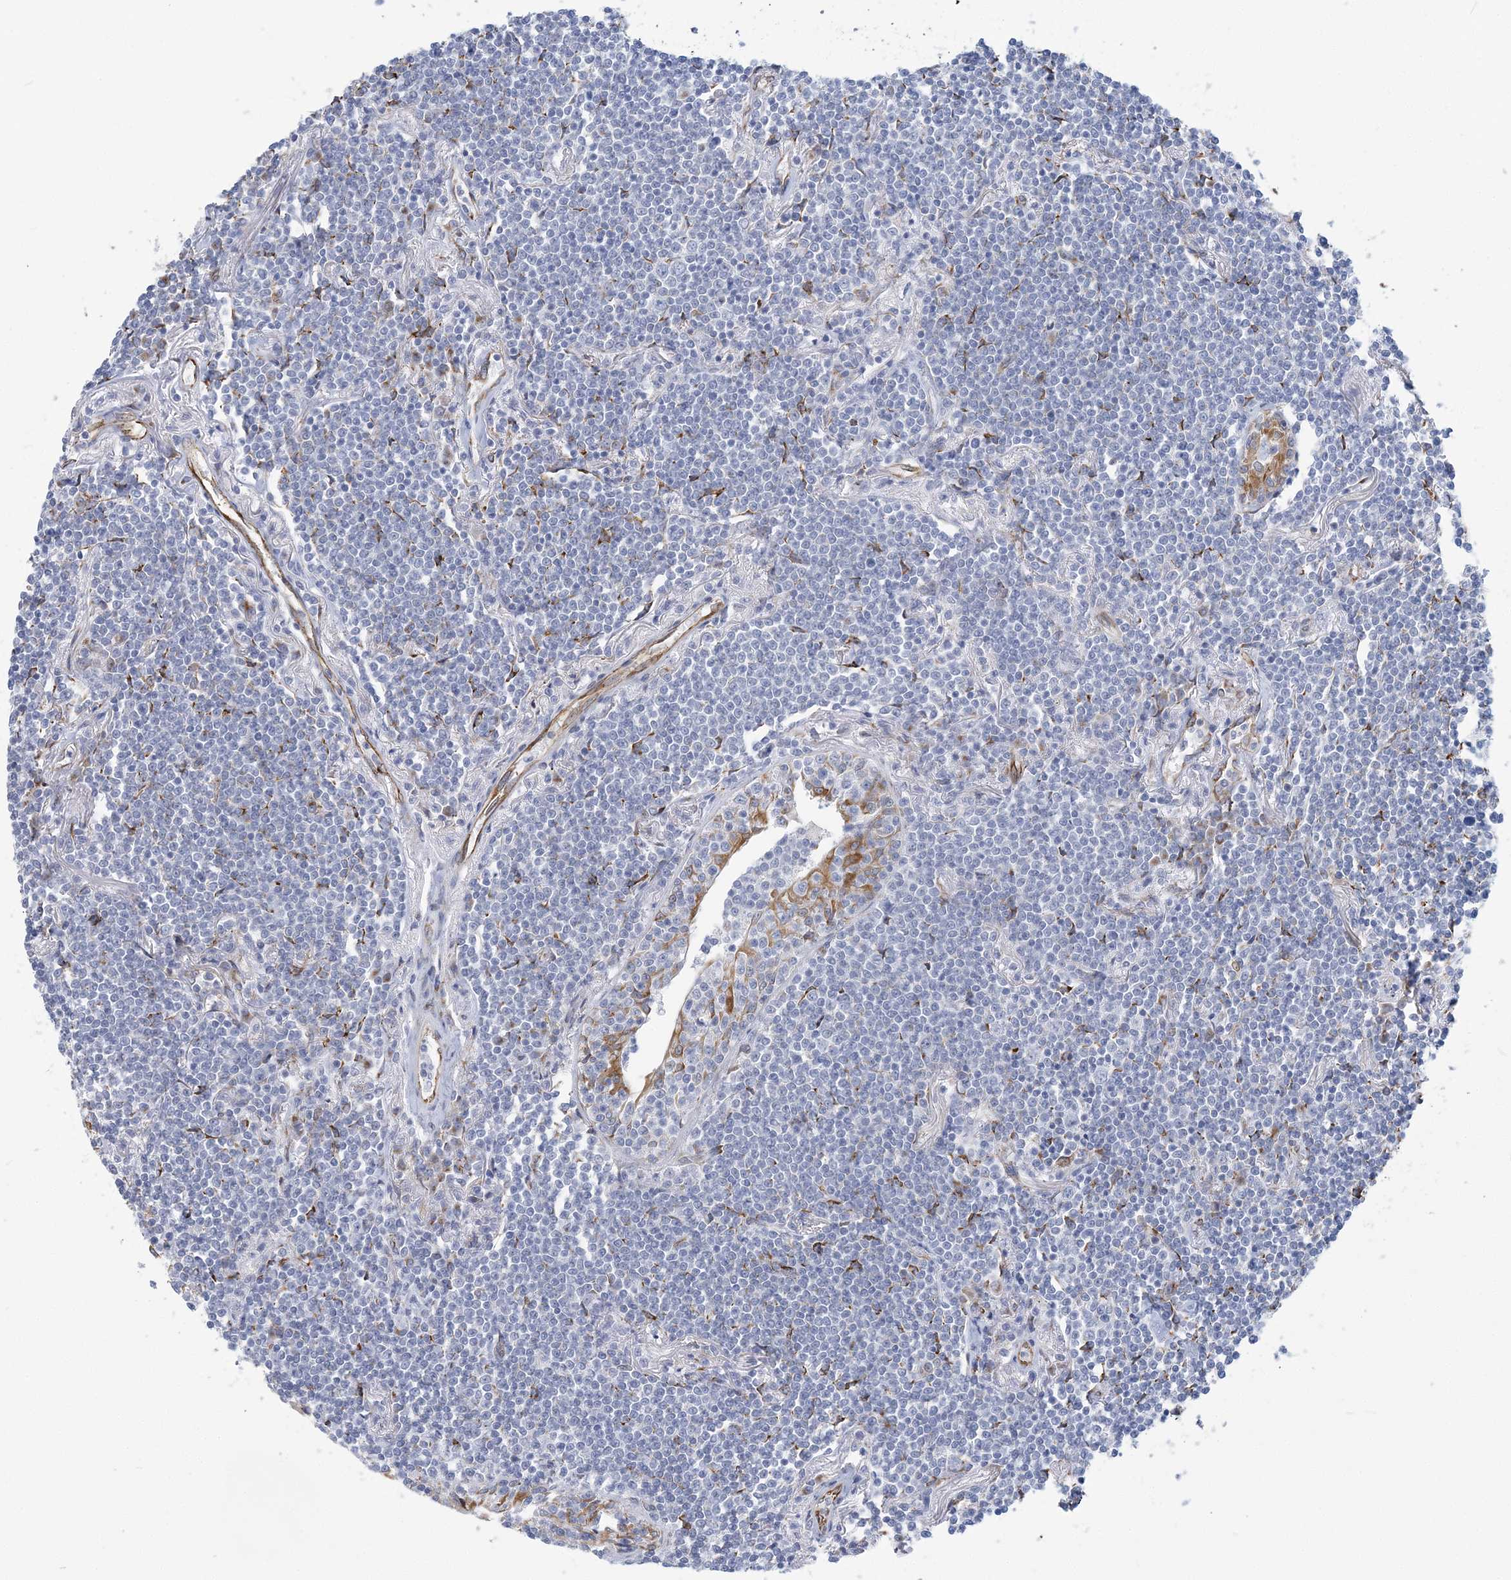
{"staining": {"intensity": "negative", "quantity": "none", "location": "none"}, "tissue": "lymphoma", "cell_type": "Tumor cells", "image_type": "cancer", "snomed": [{"axis": "morphology", "description": "Malignant lymphoma, non-Hodgkin's type, Low grade"}, {"axis": "topography", "description": "Lung"}], "caption": "High magnification brightfield microscopy of lymphoma stained with DAB (3,3'-diaminobenzidine) (brown) and counterstained with hematoxylin (blue): tumor cells show no significant positivity. (DAB (3,3'-diaminobenzidine) IHC, high magnification).", "gene": "PLEKHG4B", "patient": {"sex": "female", "age": 71}}